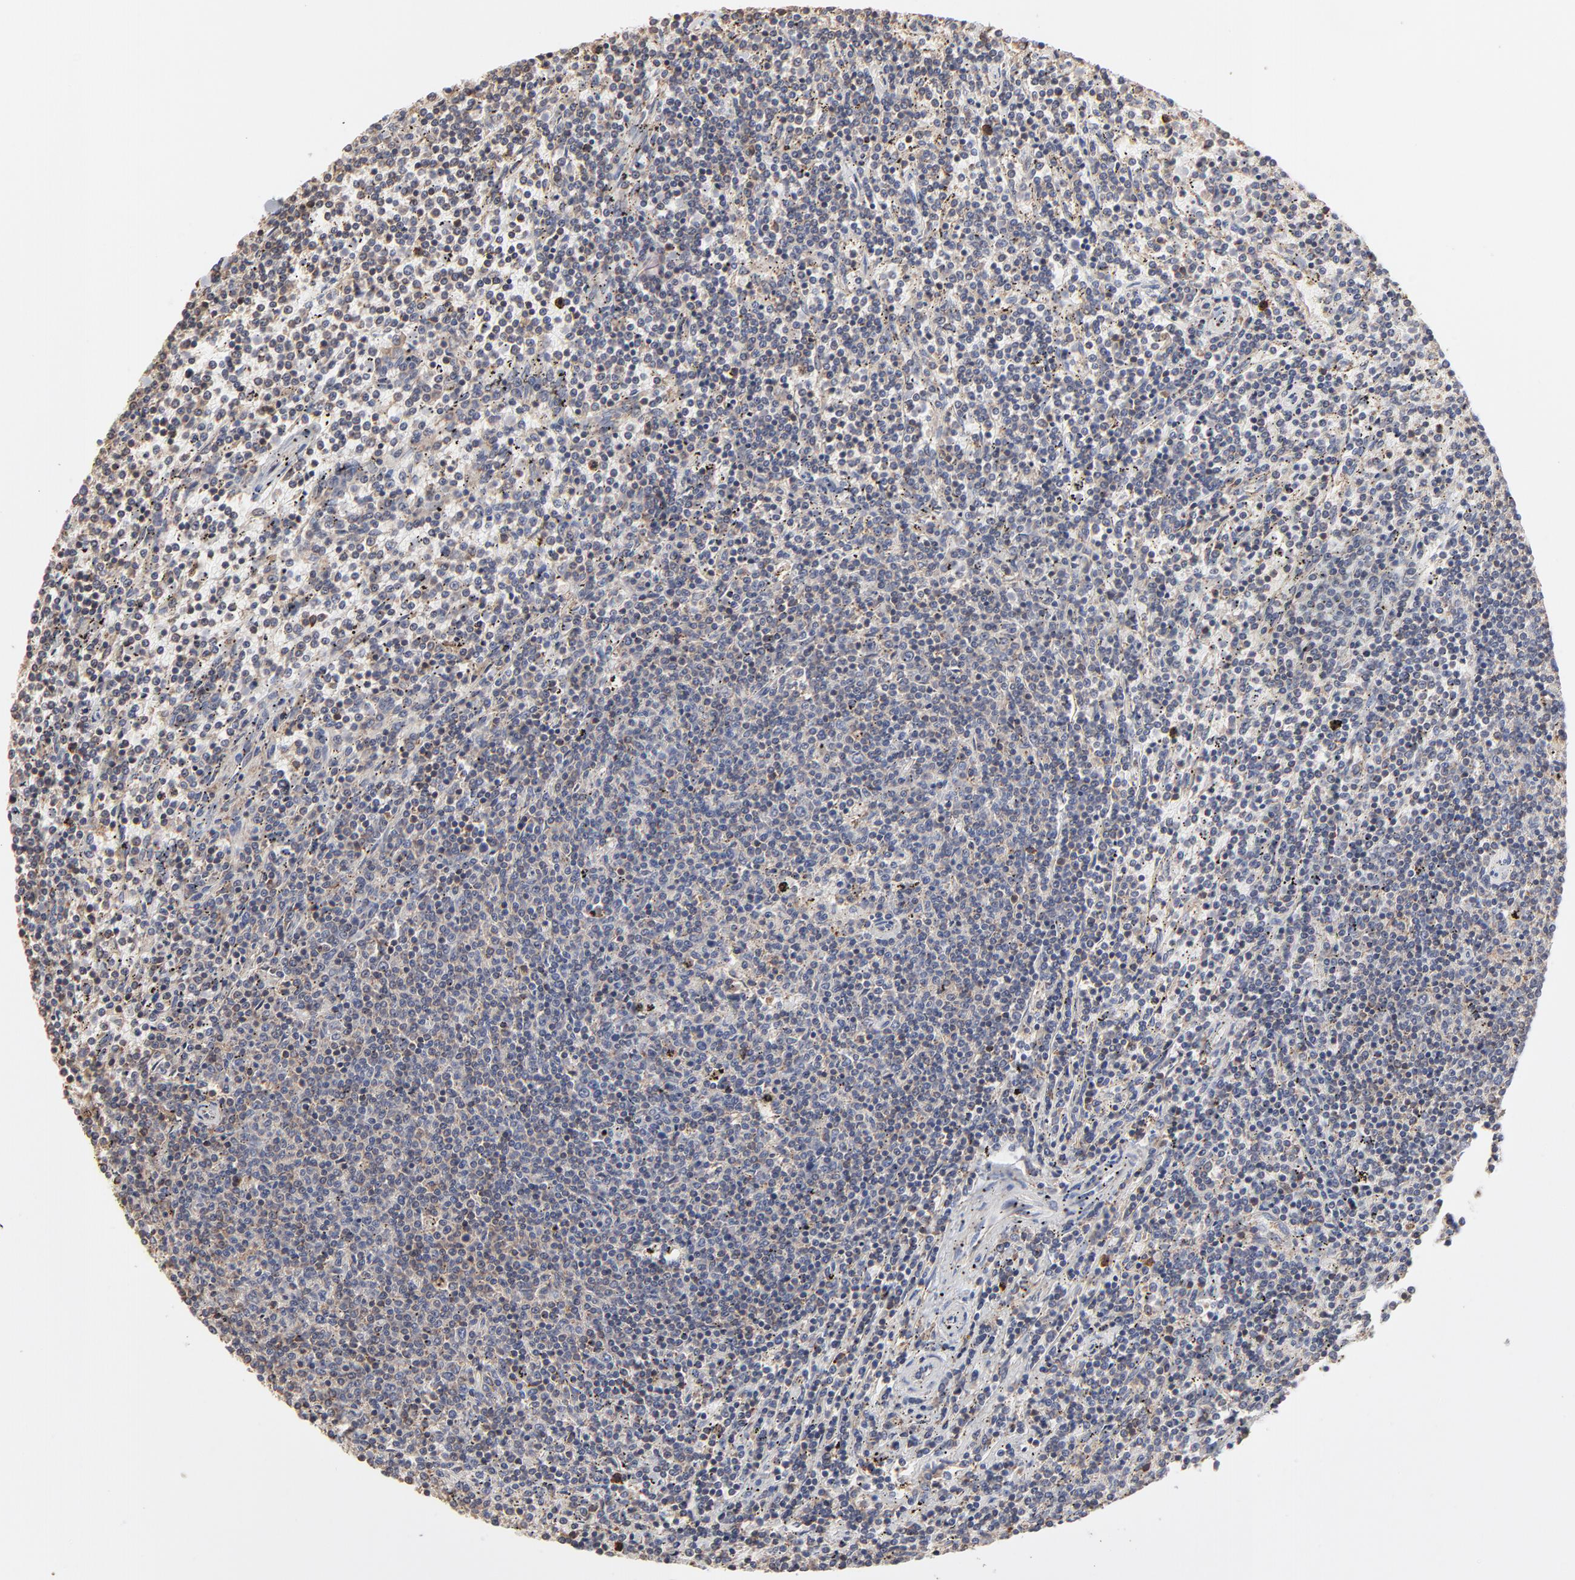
{"staining": {"intensity": "weak", "quantity": "25%-75%", "location": "cytoplasmic/membranous"}, "tissue": "lymphoma", "cell_type": "Tumor cells", "image_type": "cancer", "snomed": [{"axis": "morphology", "description": "Malignant lymphoma, non-Hodgkin's type, Low grade"}, {"axis": "topography", "description": "Spleen"}], "caption": "Protein expression by IHC reveals weak cytoplasmic/membranous expression in approximately 25%-75% of tumor cells in low-grade malignant lymphoma, non-Hodgkin's type.", "gene": "RNF213", "patient": {"sex": "female", "age": 50}}